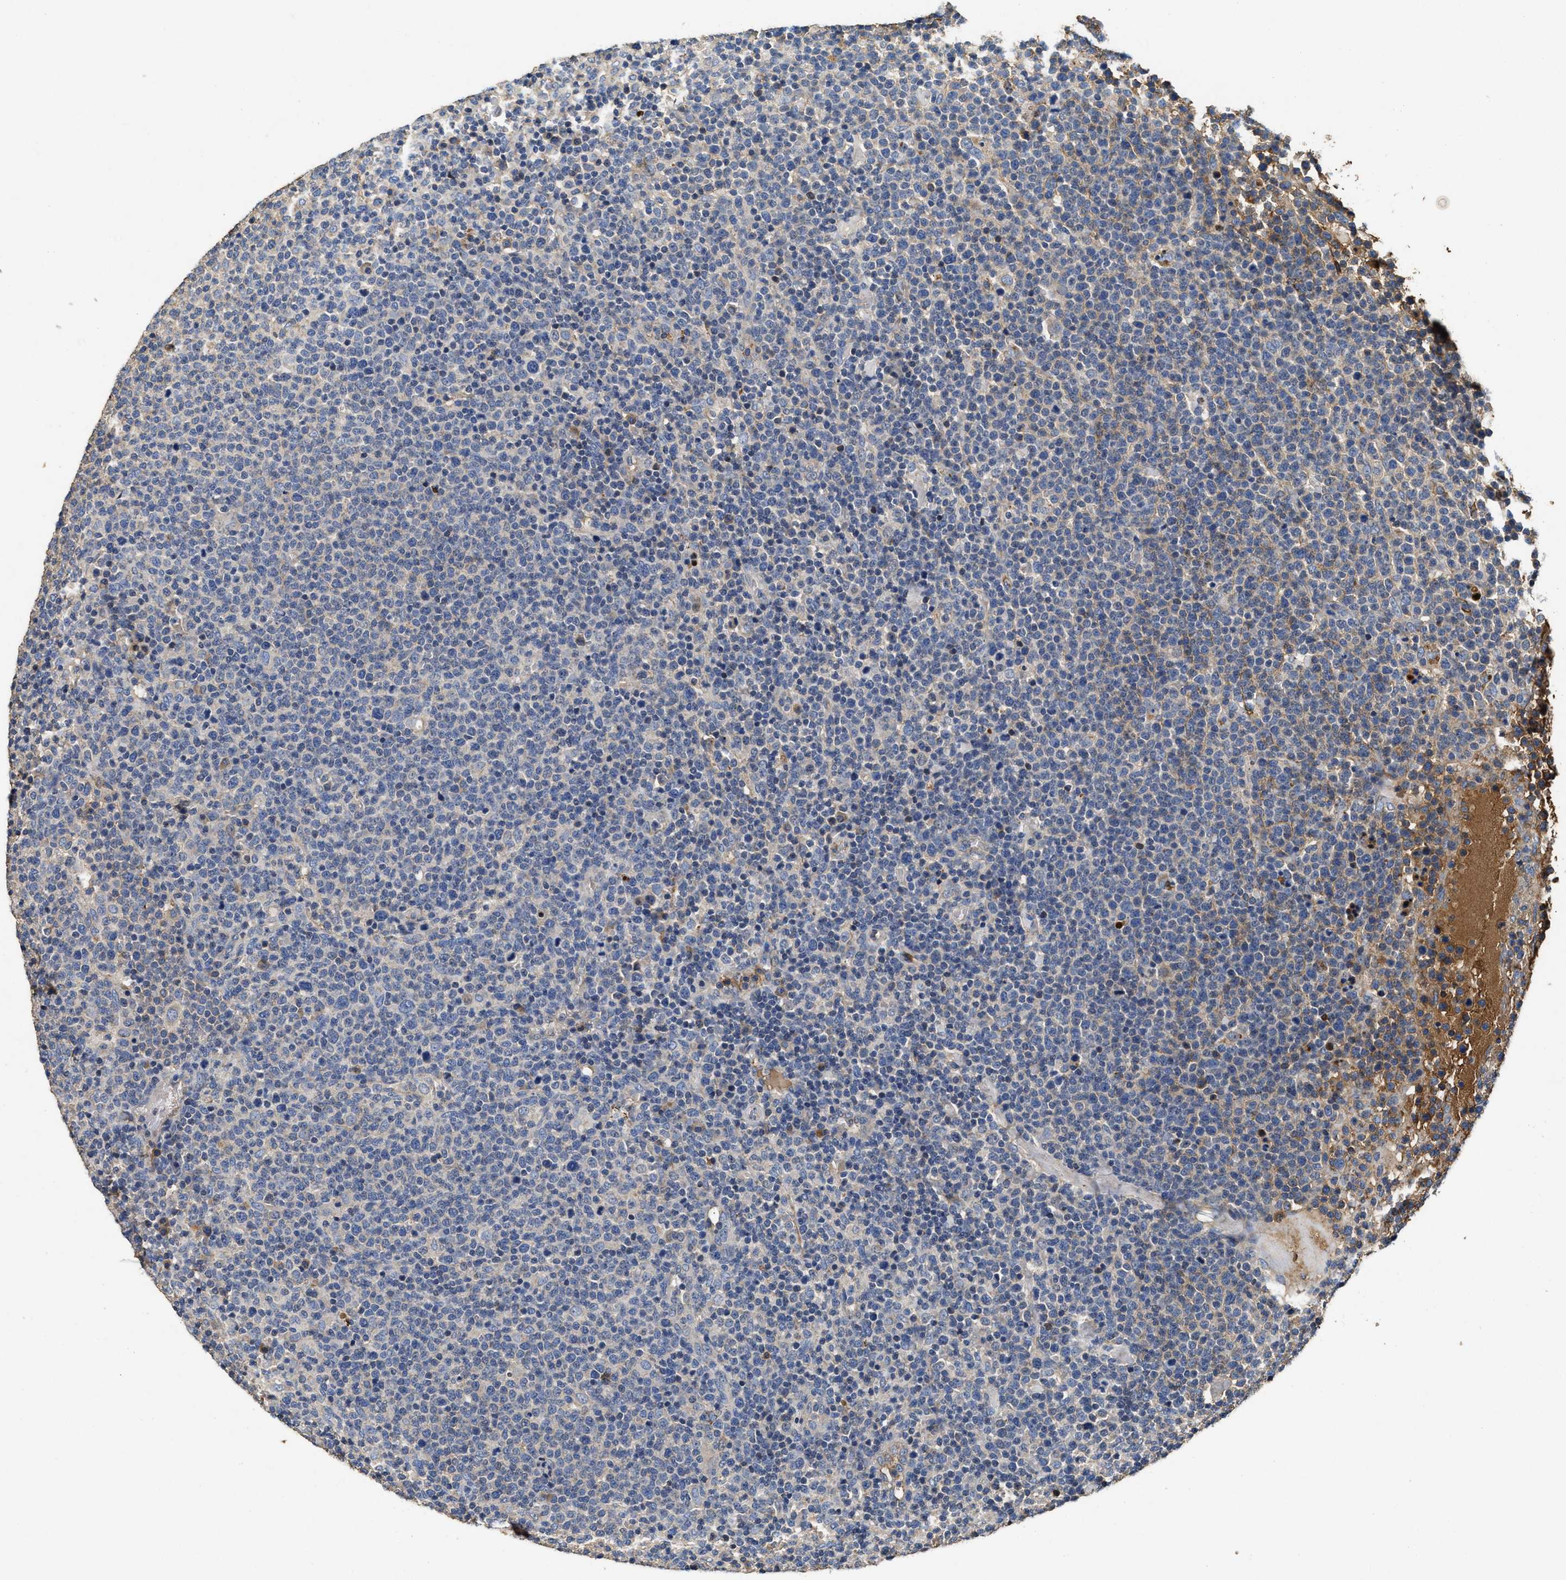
{"staining": {"intensity": "moderate", "quantity": "<25%", "location": "cytoplasmic/membranous"}, "tissue": "lymphoma", "cell_type": "Tumor cells", "image_type": "cancer", "snomed": [{"axis": "morphology", "description": "Malignant lymphoma, non-Hodgkin's type, High grade"}, {"axis": "topography", "description": "Lymph node"}], "caption": "Protein analysis of lymphoma tissue displays moderate cytoplasmic/membranous staining in about <25% of tumor cells. The protein of interest is shown in brown color, while the nuclei are stained blue.", "gene": "C3", "patient": {"sex": "male", "age": 61}}